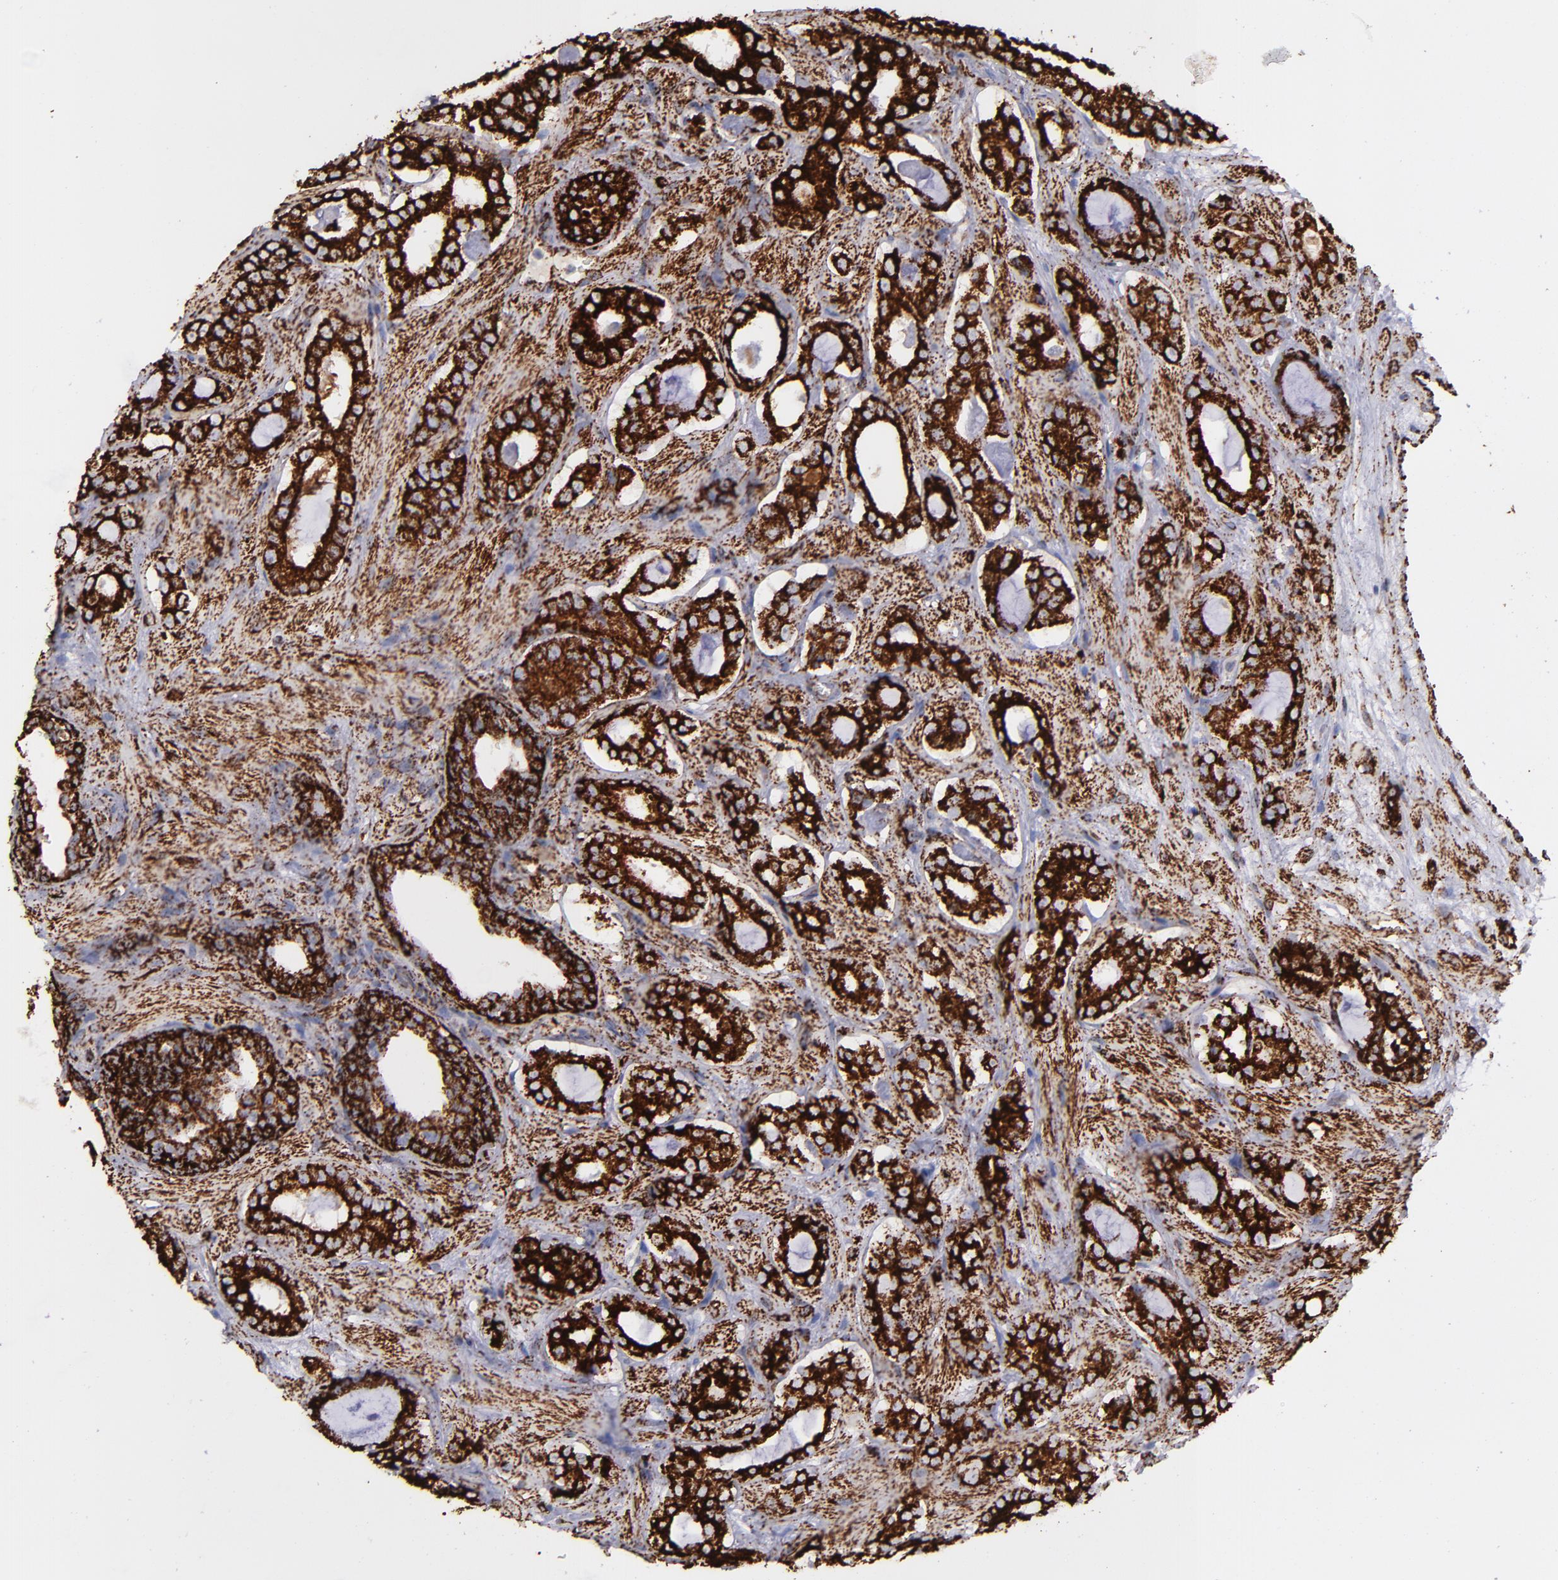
{"staining": {"intensity": "strong", "quantity": ">75%", "location": "cytoplasmic/membranous"}, "tissue": "prostate cancer", "cell_type": "Tumor cells", "image_type": "cancer", "snomed": [{"axis": "morphology", "description": "Adenocarcinoma, Low grade"}, {"axis": "topography", "description": "Prostate"}], "caption": "Protein staining reveals strong cytoplasmic/membranous positivity in about >75% of tumor cells in prostate cancer (adenocarcinoma (low-grade)).", "gene": "MAOB", "patient": {"sex": "male", "age": 57}}